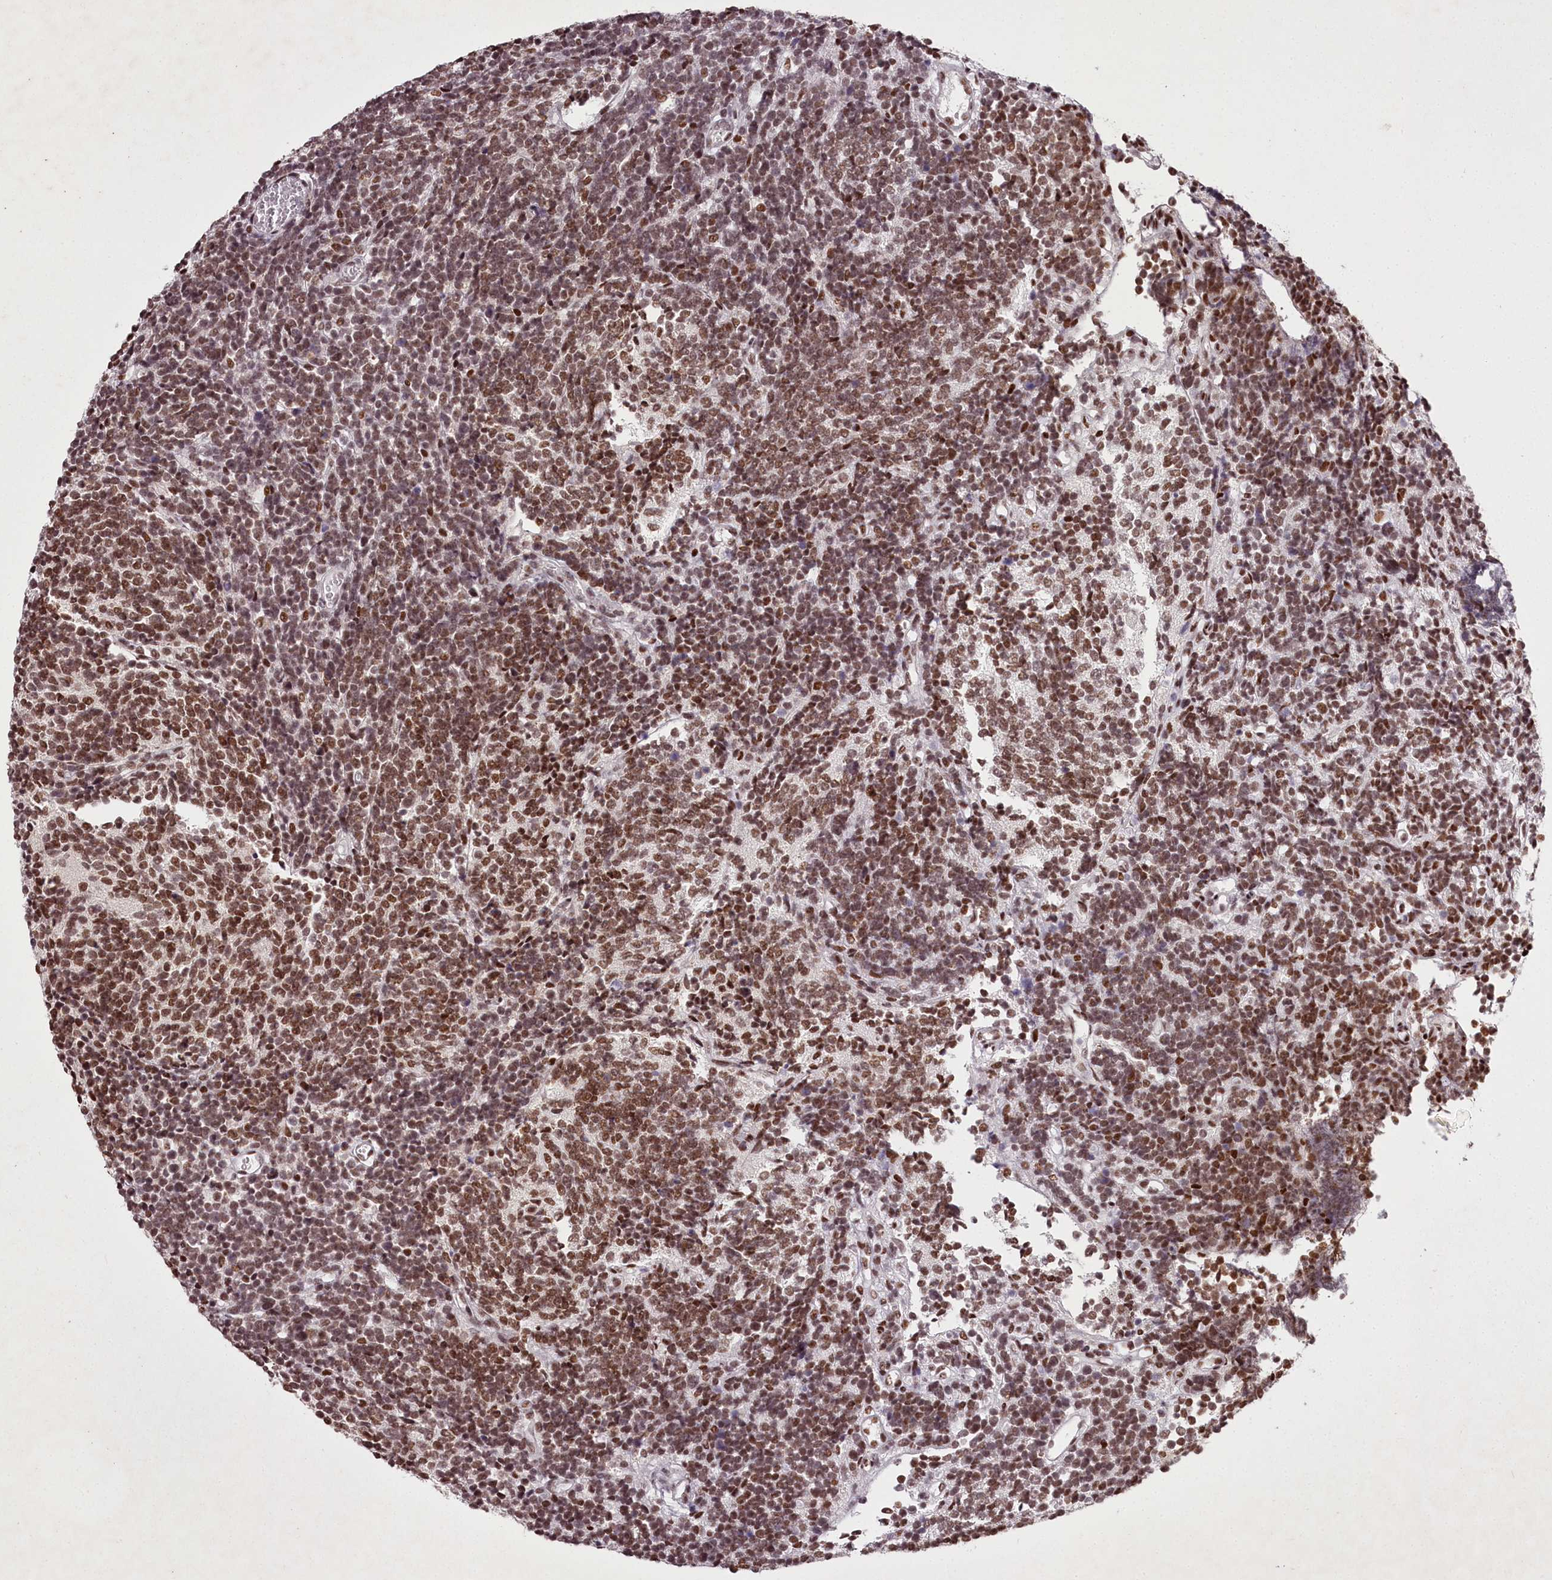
{"staining": {"intensity": "moderate", "quantity": ">75%", "location": "nuclear"}, "tissue": "glioma", "cell_type": "Tumor cells", "image_type": "cancer", "snomed": [{"axis": "morphology", "description": "Glioma, malignant, Low grade"}, {"axis": "topography", "description": "Brain"}], "caption": "Glioma stained with a protein marker exhibits moderate staining in tumor cells.", "gene": "PSPC1", "patient": {"sex": "female", "age": 1}}